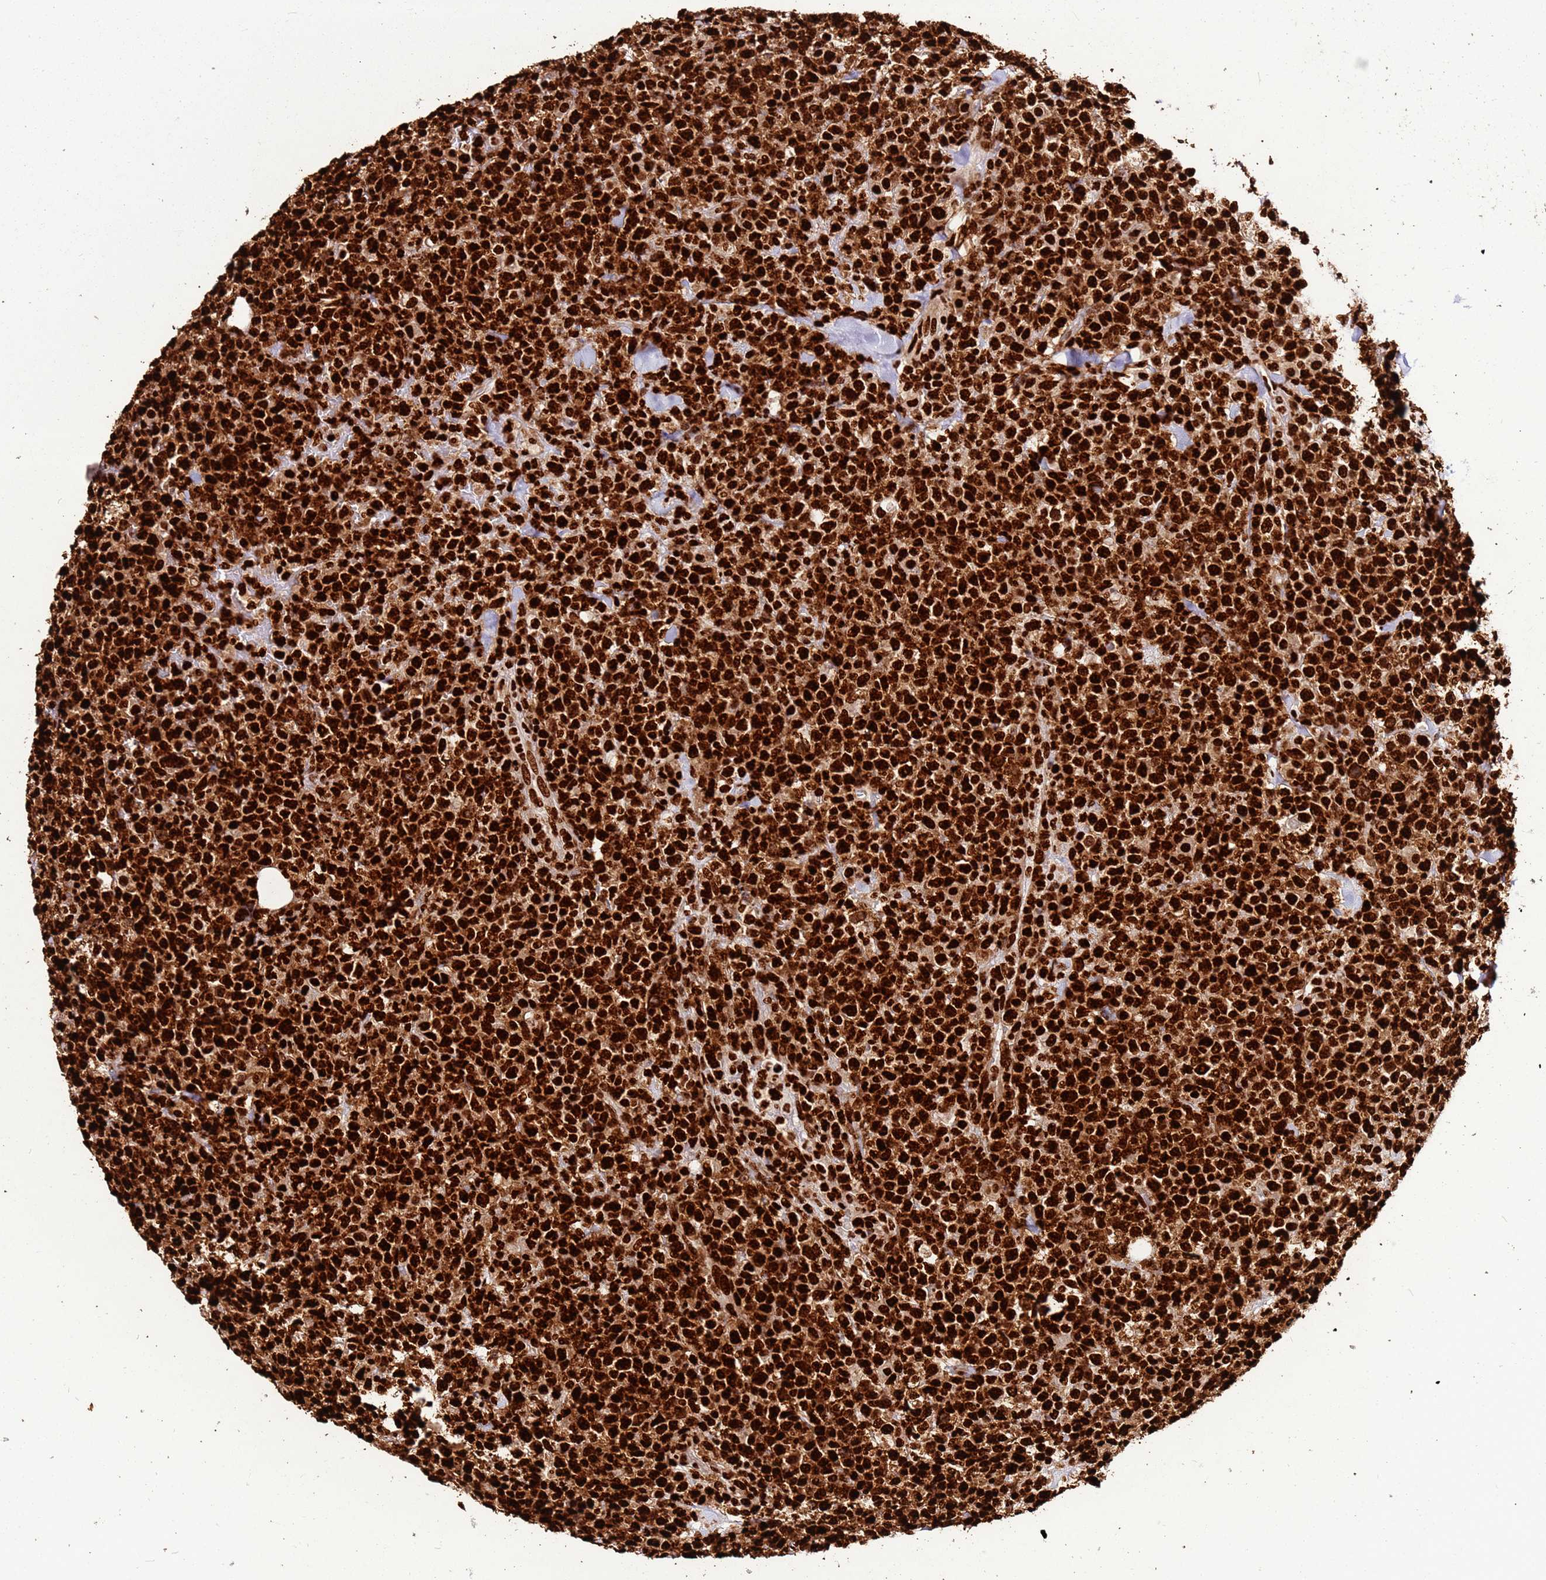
{"staining": {"intensity": "strong", "quantity": ">75%", "location": "nuclear"}, "tissue": "lymphoma", "cell_type": "Tumor cells", "image_type": "cancer", "snomed": [{"axis": "morphology", "description": "Malignant lymphoma, non-Hodgkin's type, High grade"}, {"axis": "topography", "description": "Colon"}], "caption": "Protein expression analysis of lymphoma displays strong nuclear staining in about >75% of tumor cells.", "gene": "HNRNPAB", "patient": {"sex": "female", "age": 53}}